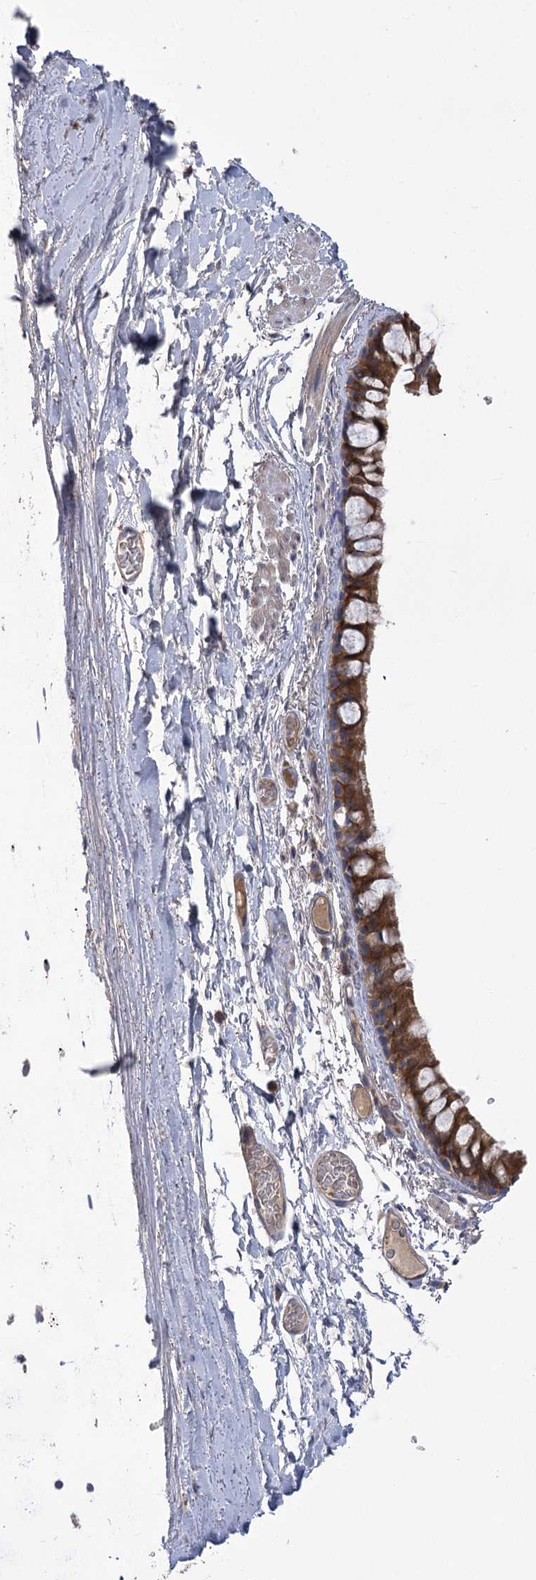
{"staining": {"intensity": "strong", "quantity": ">75%", "location": "cytoplasmic/membranous"}, "tissue": "bronchus", "cell_type": "Respiratory epithelial cells", "image_type": "normal", "snomed": [{"axis": "morphology", "description": "Normal tissue, NOS"}, {"axis": "topography", "description": "Cartilage tissue"}], "caption": "Protein expression by immunohistochemistry demonstrates strong cytoplasmic/membranous staining in about >75% of respiratory epithelial cells in benign bronchus.", "gene": "PBLD", "patient": {"sex": "male", "age": 63}}